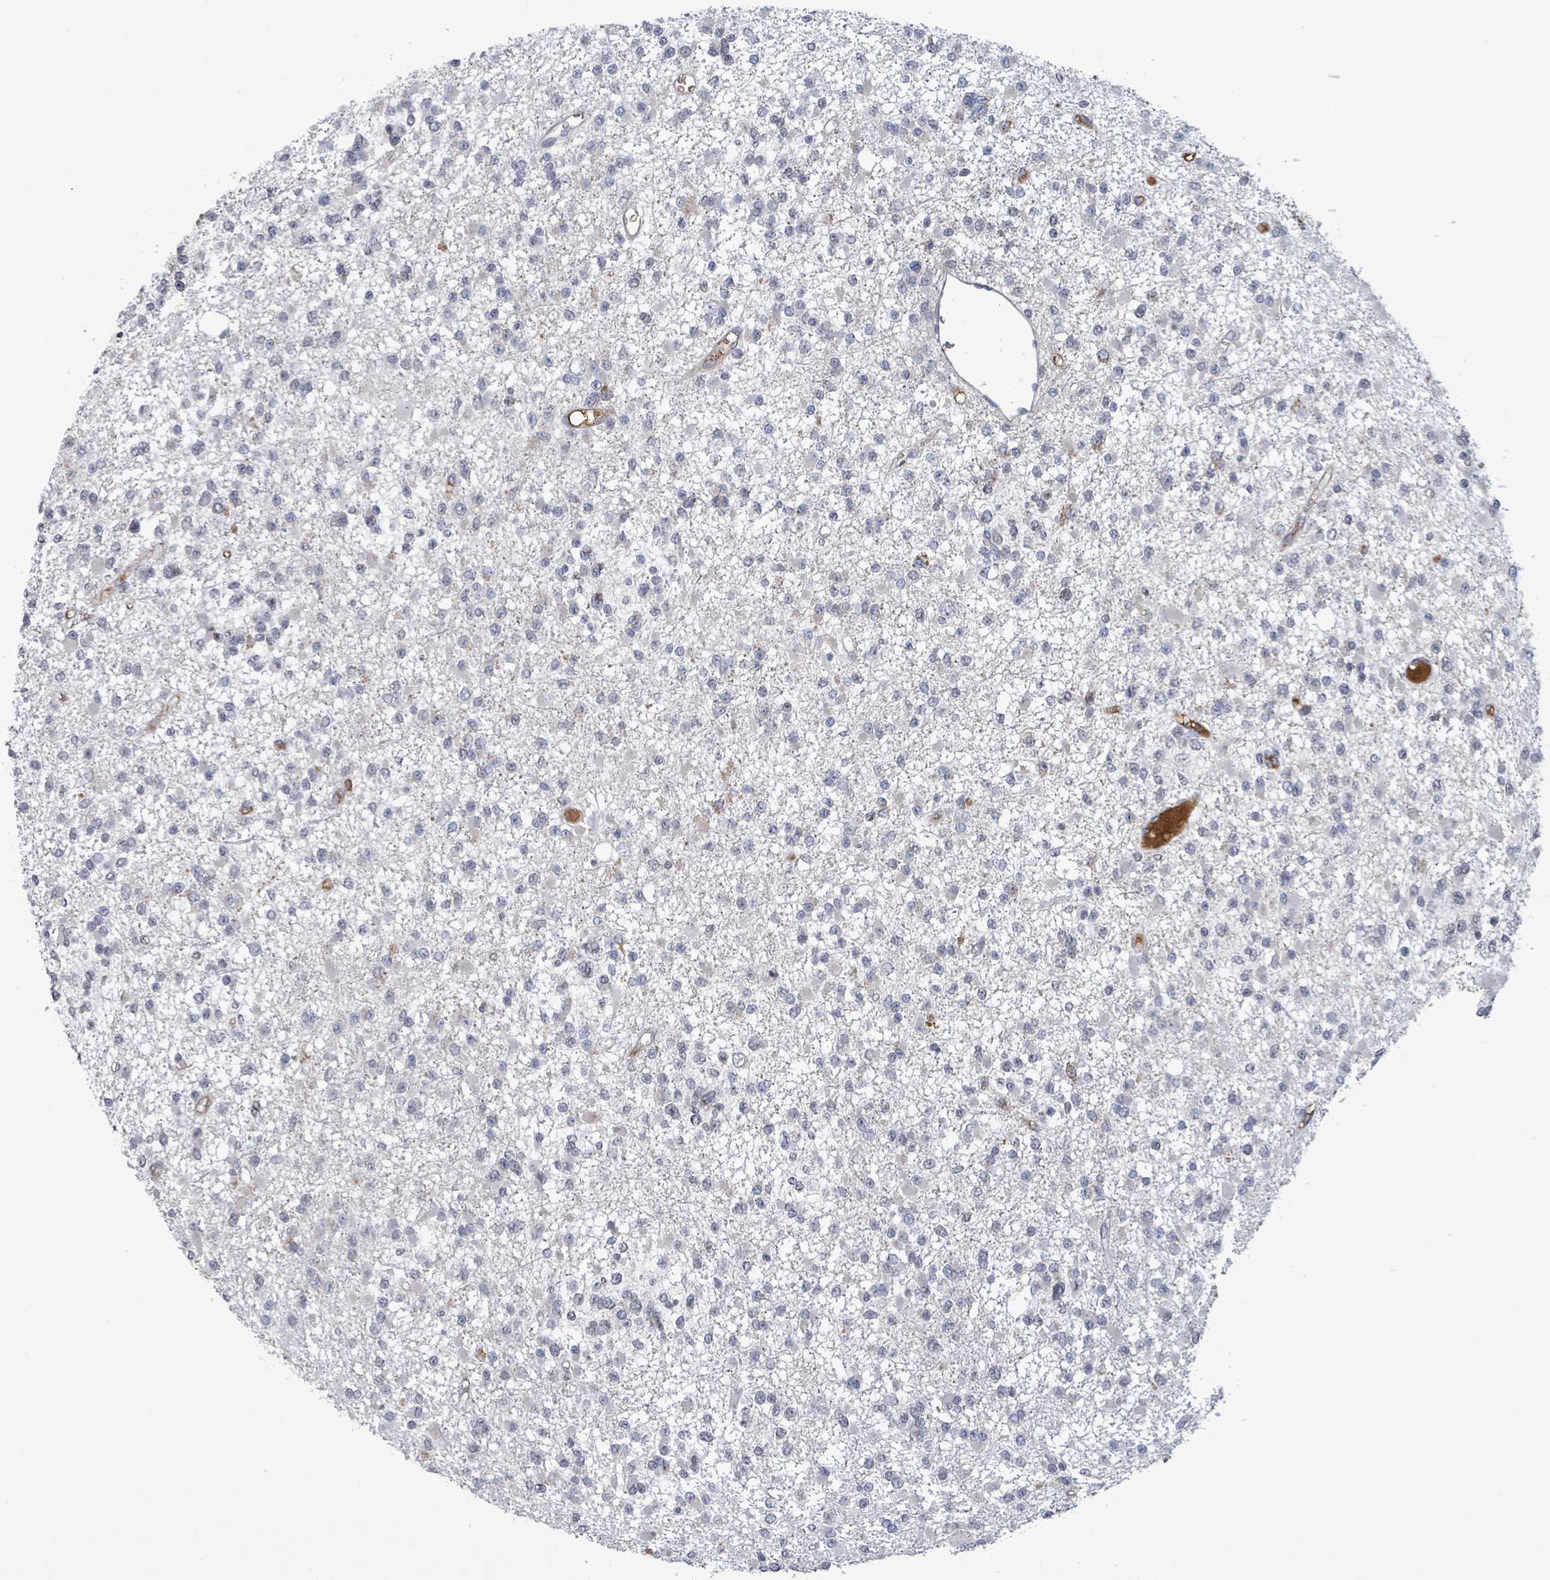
{"staining": {"intensity": "negative", "quantity": "none", "location": "none"}, "tissue": "glioma", "cell_type": "Tumor cells", "image_type": "cancer", "snomed": [{"axis": "morphology", "description": "Glioma, malignant, Low grade"}, {"axis": "topography", "description": "Brain"}], "caption": "There is no significant positivity in tumor cells of glioma.", "gene": "GRM8", "patient": {"sex": "female", "age": 22}}